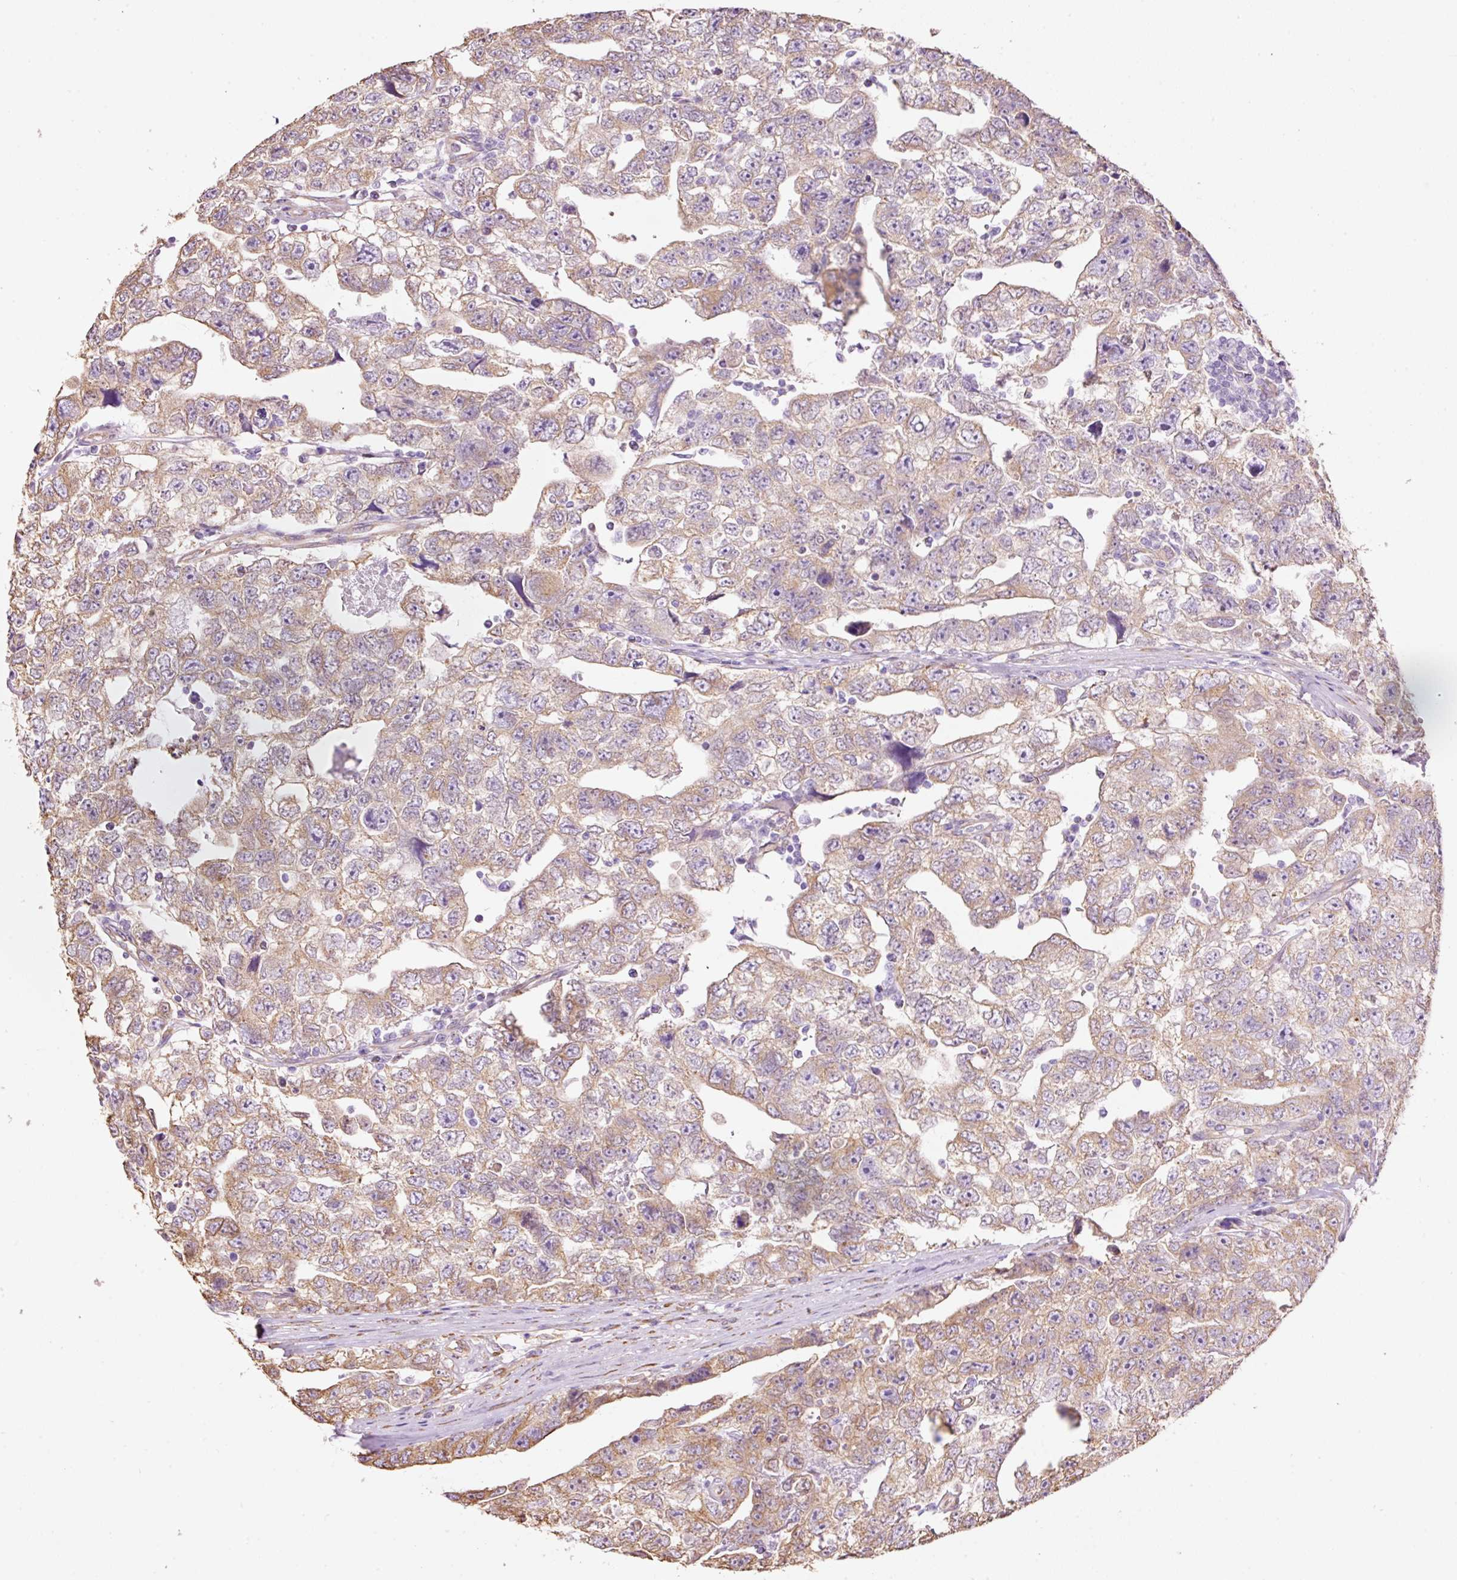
{"staining": {"intensity": "moderate", "quantity": ">75%", "location": "cytoplasmic/membranous"}, "tissue": "testis cancer", "cell_type": "Tumor cells", "image_type": "cancer", "snomed": [{"axis": "morphology", "description": "Carcinoma, Embryonal, NOS"}, {"axis": "topography", "description": "Testis"}], "caption": "Testis embryonal carcinoma stained with a protein marker reveals moderate staining in tumor cells.", "gene": "GCG", "patient": {"sex": "male", "age": 22}}